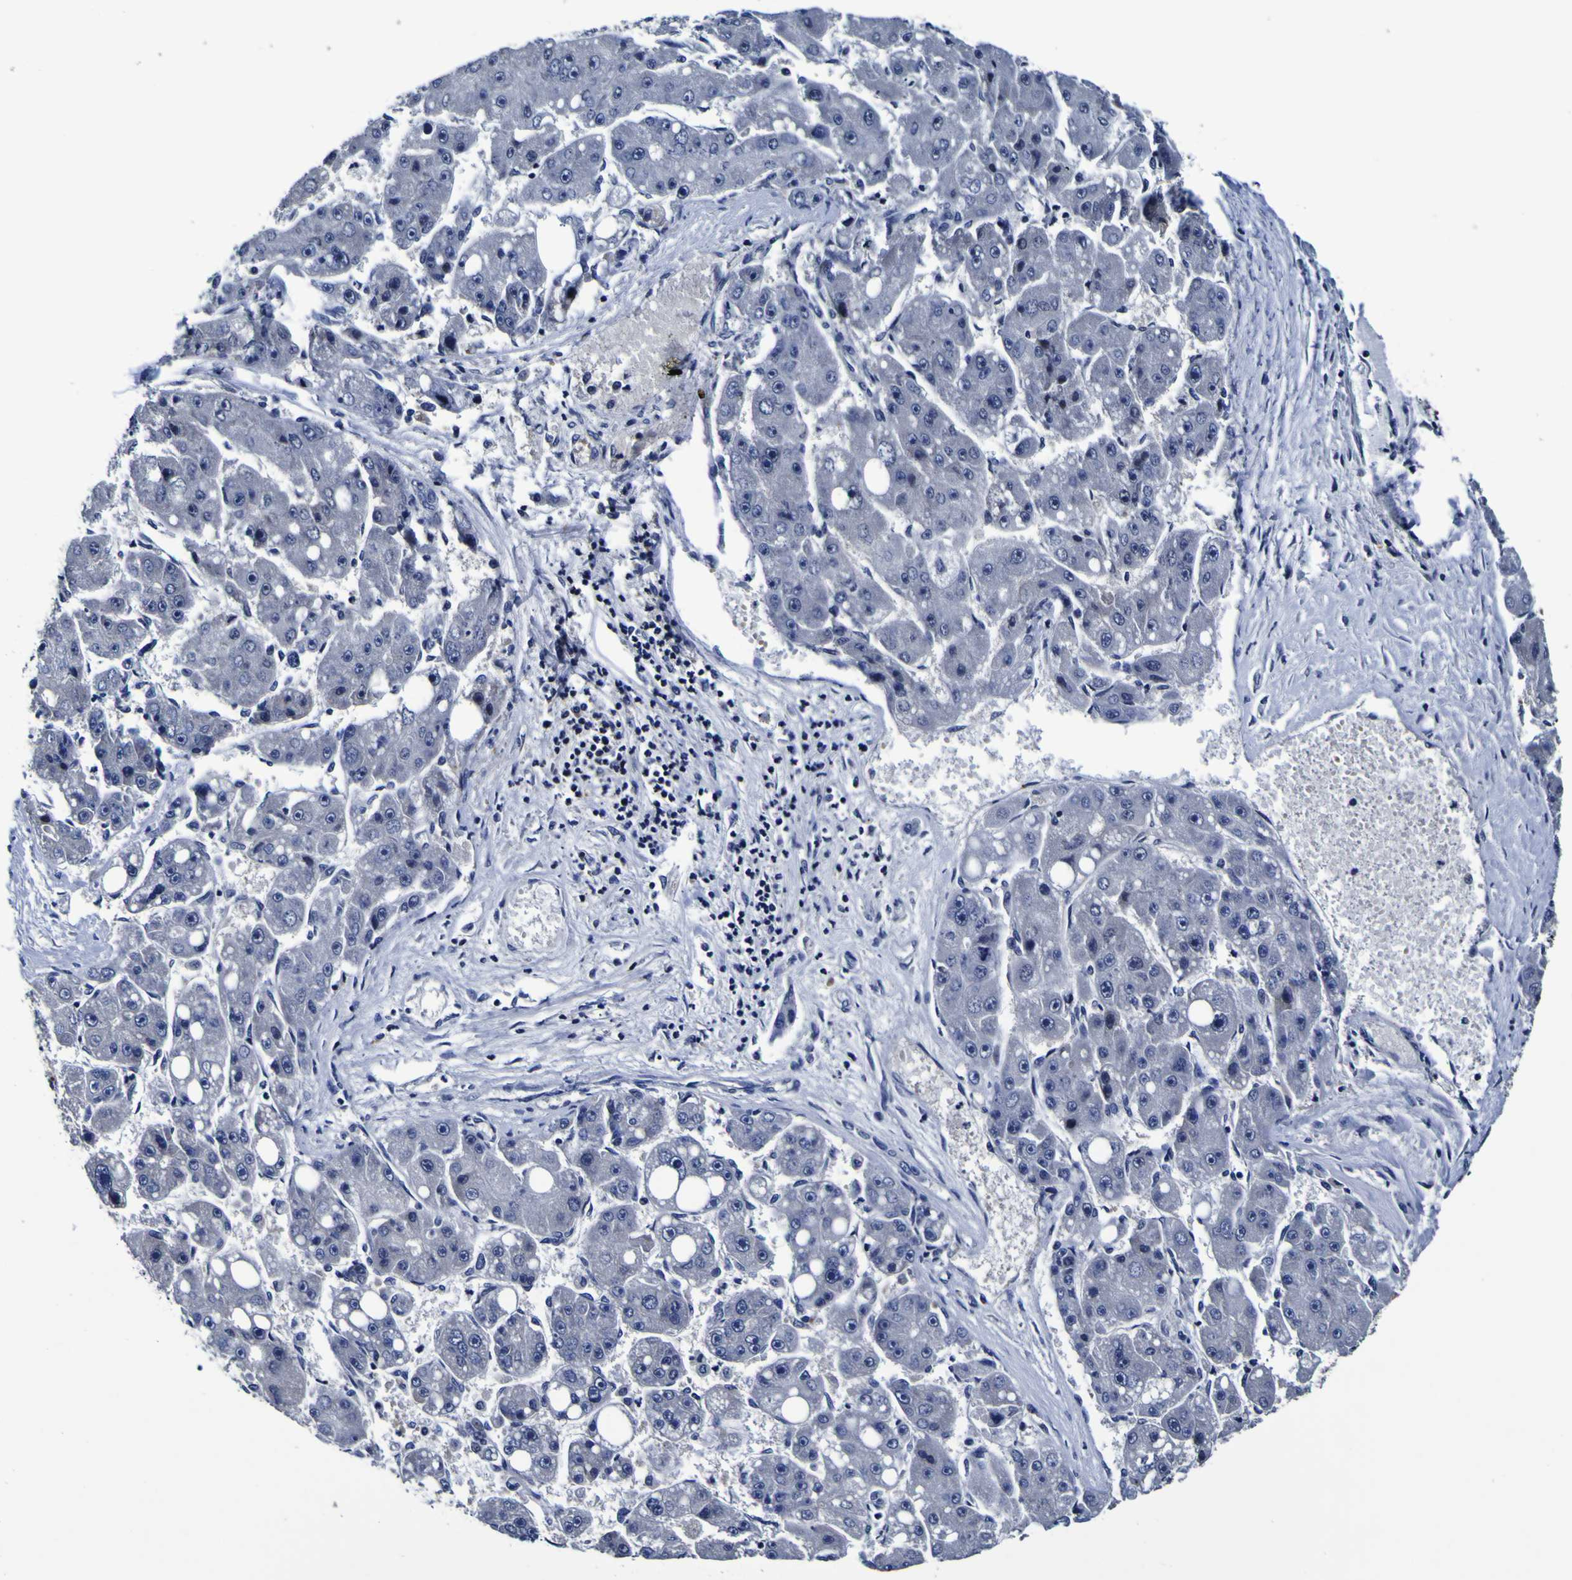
{"staining": {"intensity": "negative", "quantity": "none", "location": "none"}, "tissue": "liver cancer", "cell_type": "Tumor cells", "image_type": "cancer", "snomed": [{"axis": "morphology", "description": "Carcinoma, Hepatocellular, NOS"}, {"axis": "topography", "description": "Liver"}], "caption": "IHC histopathology image of hepatocellular carcinoma (liver) stained for a protein (brown), which demonstrates no positivity in tumor cells.", "gene": "SORCS1", "patient": {"sex": "female", "age": 61}}